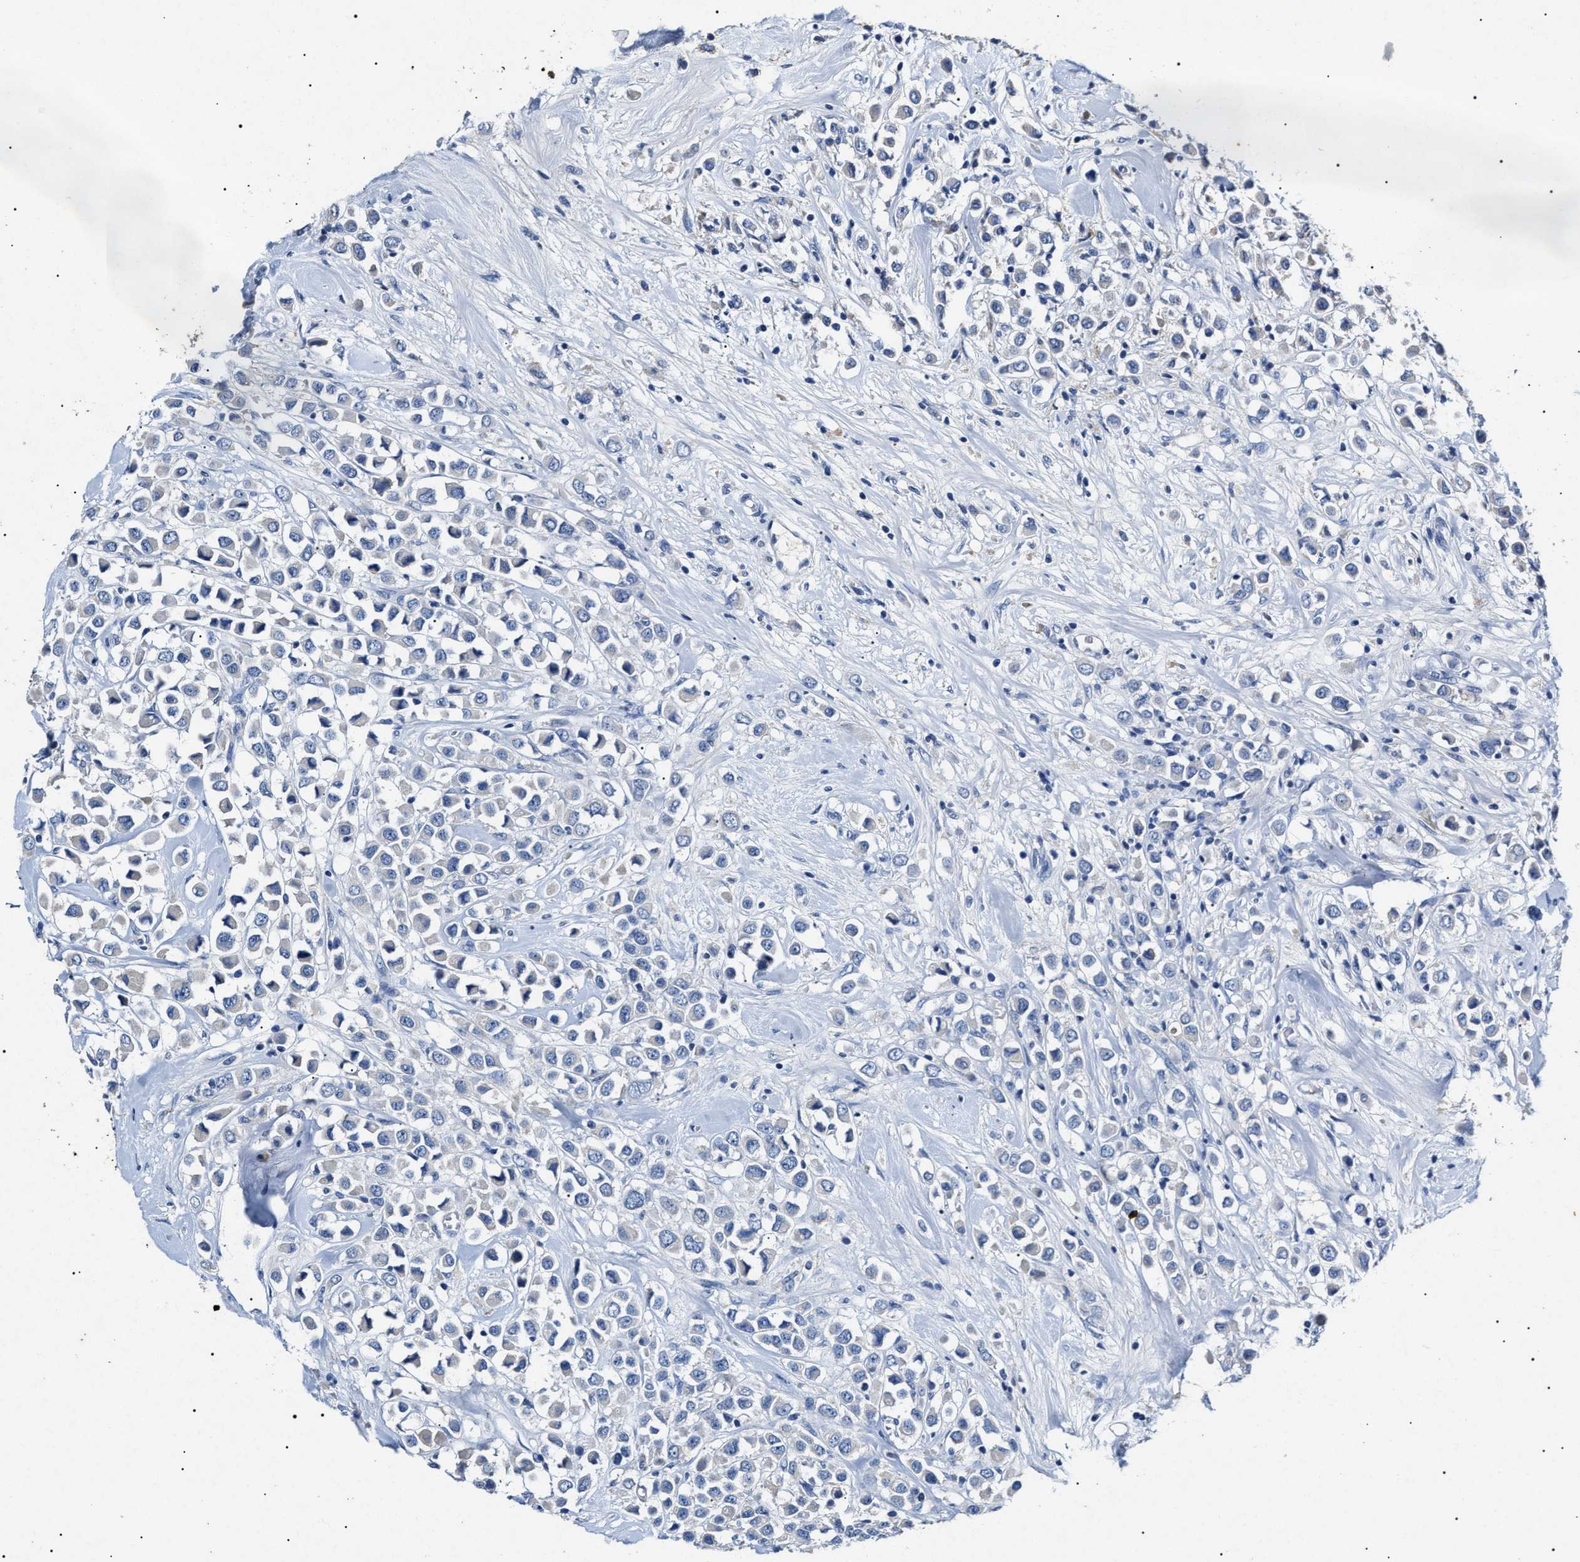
{"staining": {"intensity": "negative", "quantity": "none", "location": "none"}, "tissue": "breast cancer", "cell_type": "Tumor cells", "image_type": "cancer", "snomed": [{"axis": "morphology", "description": "Duct carcinoma"}, {"axis": "topography", "description": "Breast"}], "caption": "Invasive ductal carcinoma (breast) was stained to show a protein in brown. There is no significant expression in tumor cells.", "gene": "LRRC8E", "patient": {"sex": "female", "age": 61}}